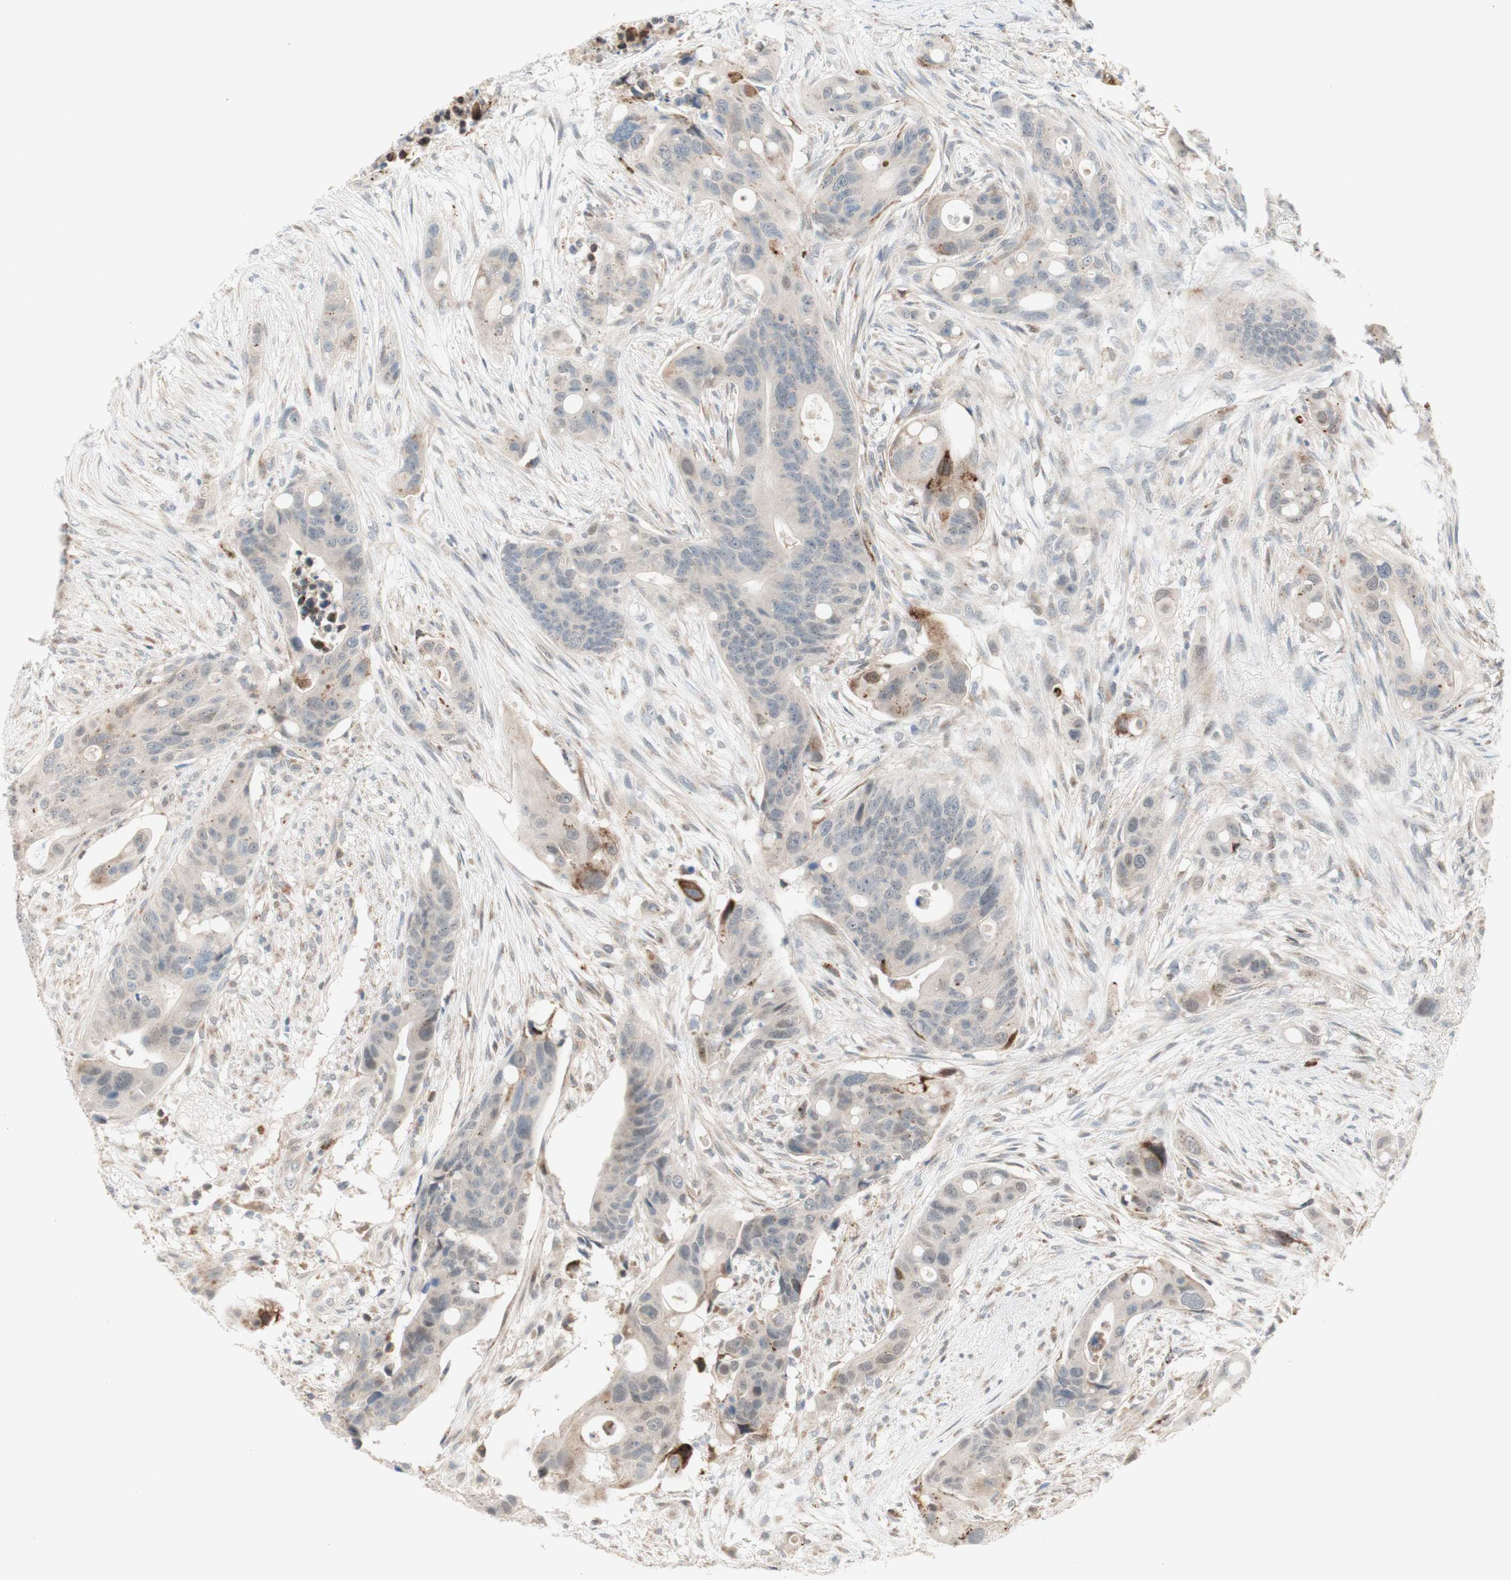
{"staining": {"intensity": "weak", "quantity": "<25%", "location": "cytoplasmic/membranous"}, "tissue": "colorectal cancer", "cell_type": "Tumor cells", "image_type": "cancer", "snomed": [{"axis": "morphology", "description": "Adenocarcinoma, NOS"}, {"axis": "topography", "description": "Colon"}], "caption": "Immunohistochemical staining of colorectal cancer (adenocarcinoma) displays no significant staining in tumor cells. Brightfield microscopy of IHC stained with DAB (brown) and hematoxylin (blue), captured at high magnification.", "gene": "GAPT", "patient": {"sex": "female", "age": 57}}